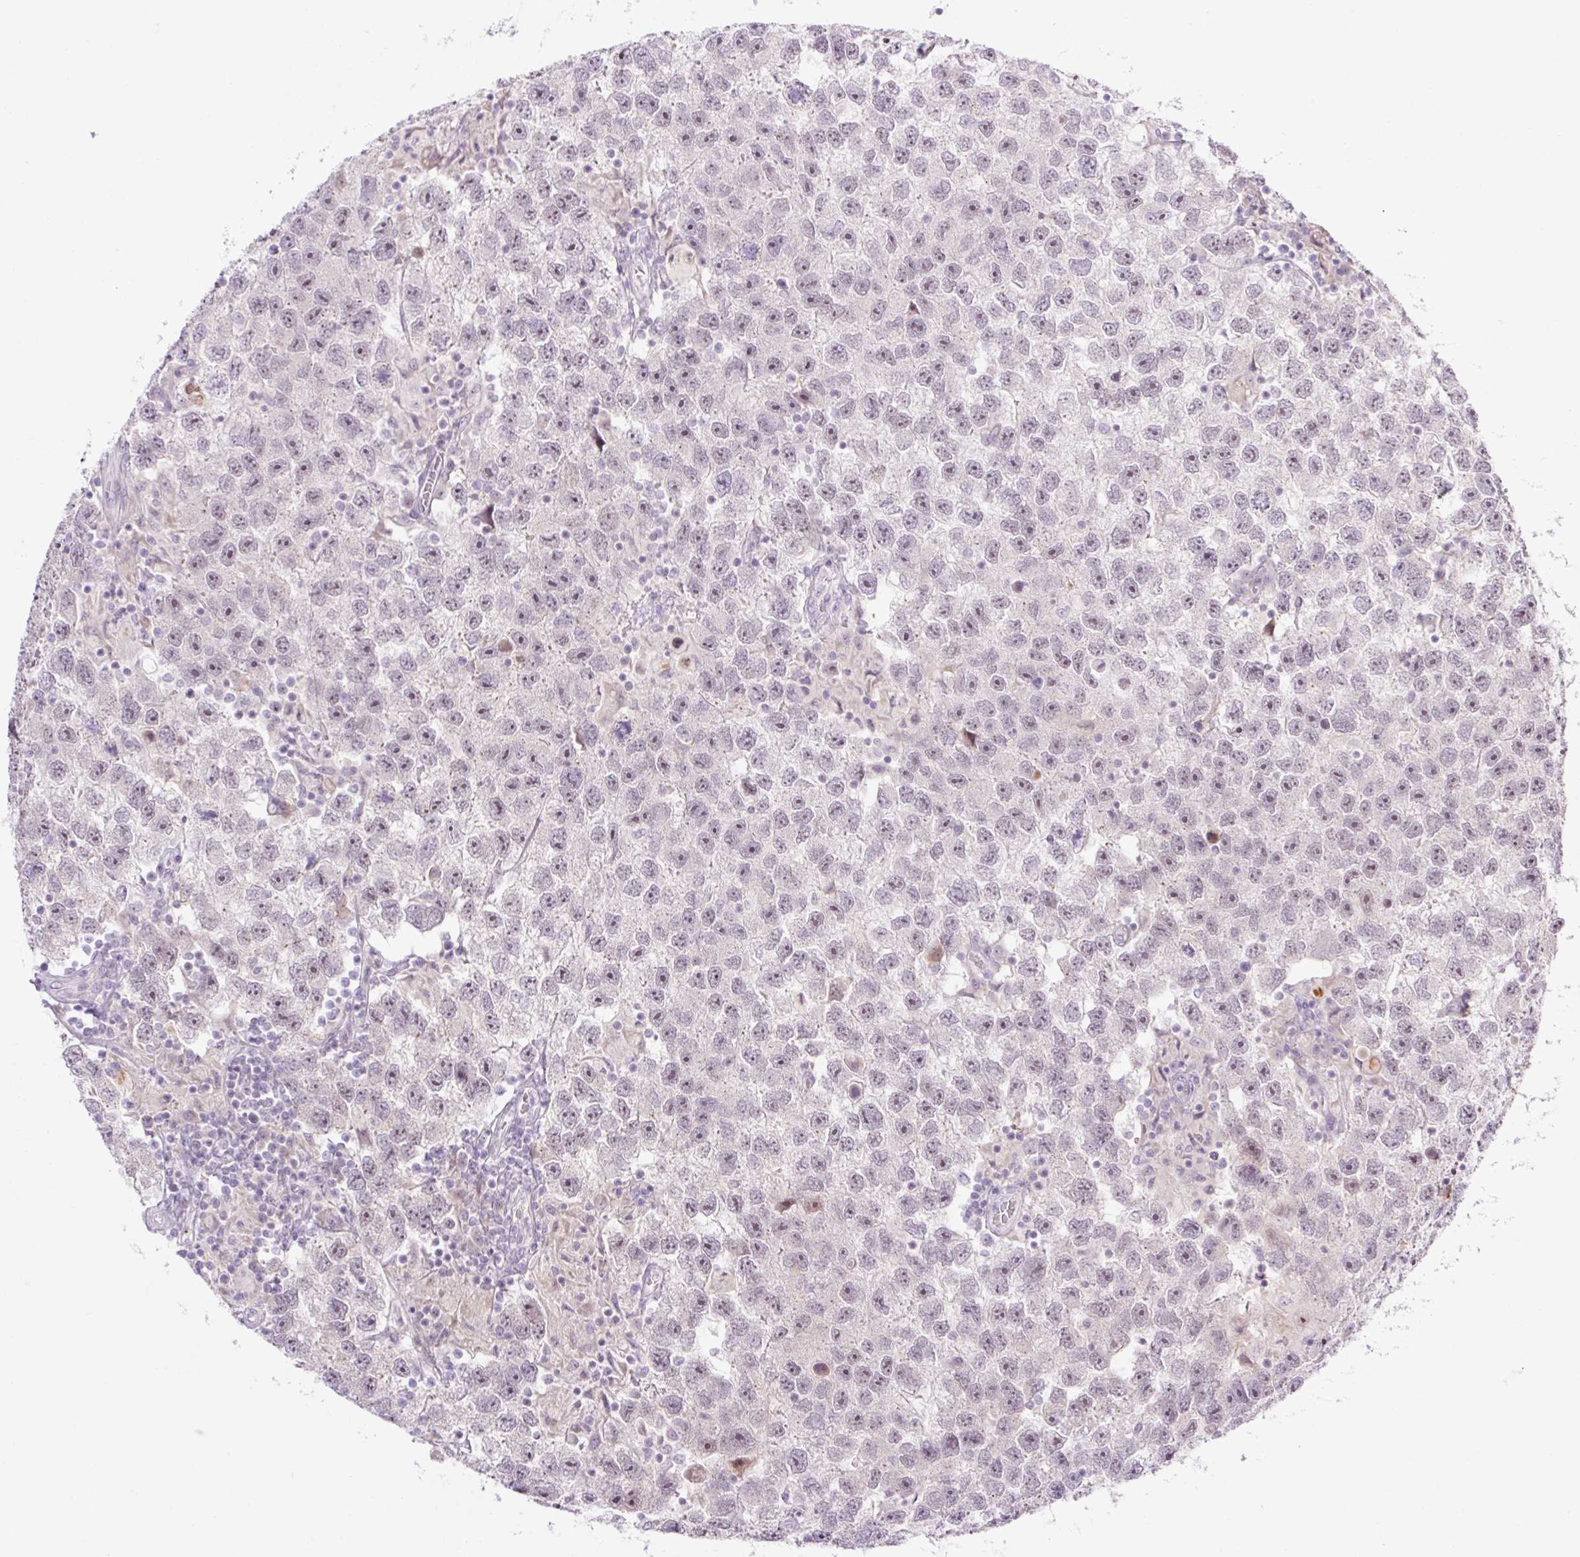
{"staining": {"intensity": "weak", "quantity": "<25%", "location": "nuclear"}, "tissue": "testis cancer", "cell_type": "Tumor cells", "image_type": "cancer", "snomed": [{"axis": "morphology", "description": "Seminoma, NOS"}, {"axis": "topography", "description": "Testis"}], "caption": "Immunohistochemistry (IHC) micrograph of neoplastic tissue: human seminoma (testis) stained with DAB (3,3'-diaminobenzidine) shows no significant protein expression in tumor cells.", "gene": "ICE1", "patient": {"sex": "male", "age": 26}}